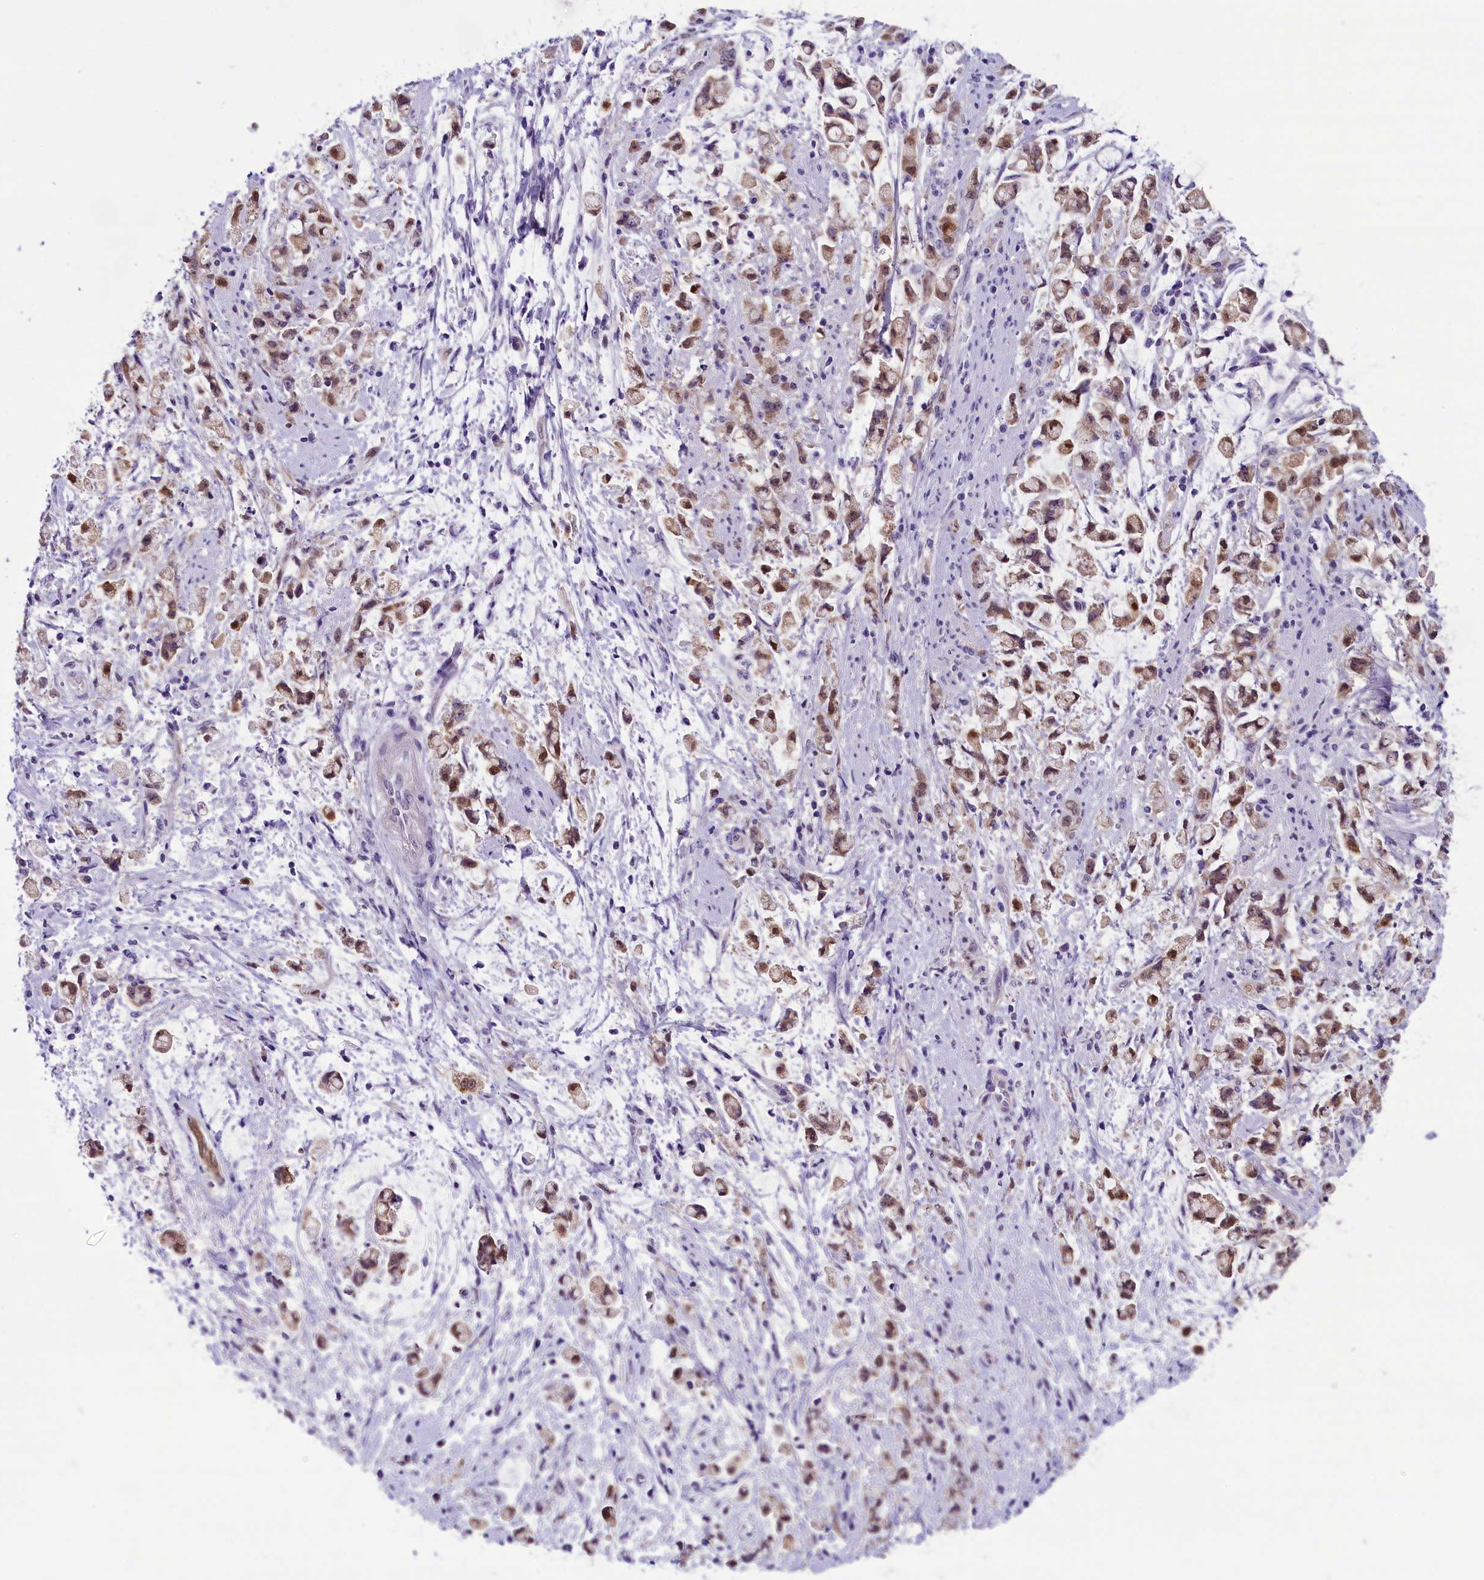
{"staining": {"intensity": "moderate", "quantity": ">75%", "location": "nuclear"}, "tissue": "stomach cancer", "cell_type": "Tumor cells", "image_type": "cancer", "snomed": [{"axis": "morphology", "description": "Adenocarcinoma, NOS"}, {"axis": "topography", "description": "Stomach"}], "caption": "Human stomach cancer (adenocarcinoma) stained for a protein (brown) demonstrates moderate nuclear positive positivity in about >75% of tumor cells.", "gene": "PRR15", "patient": {"sex": "female", "age": 60}}